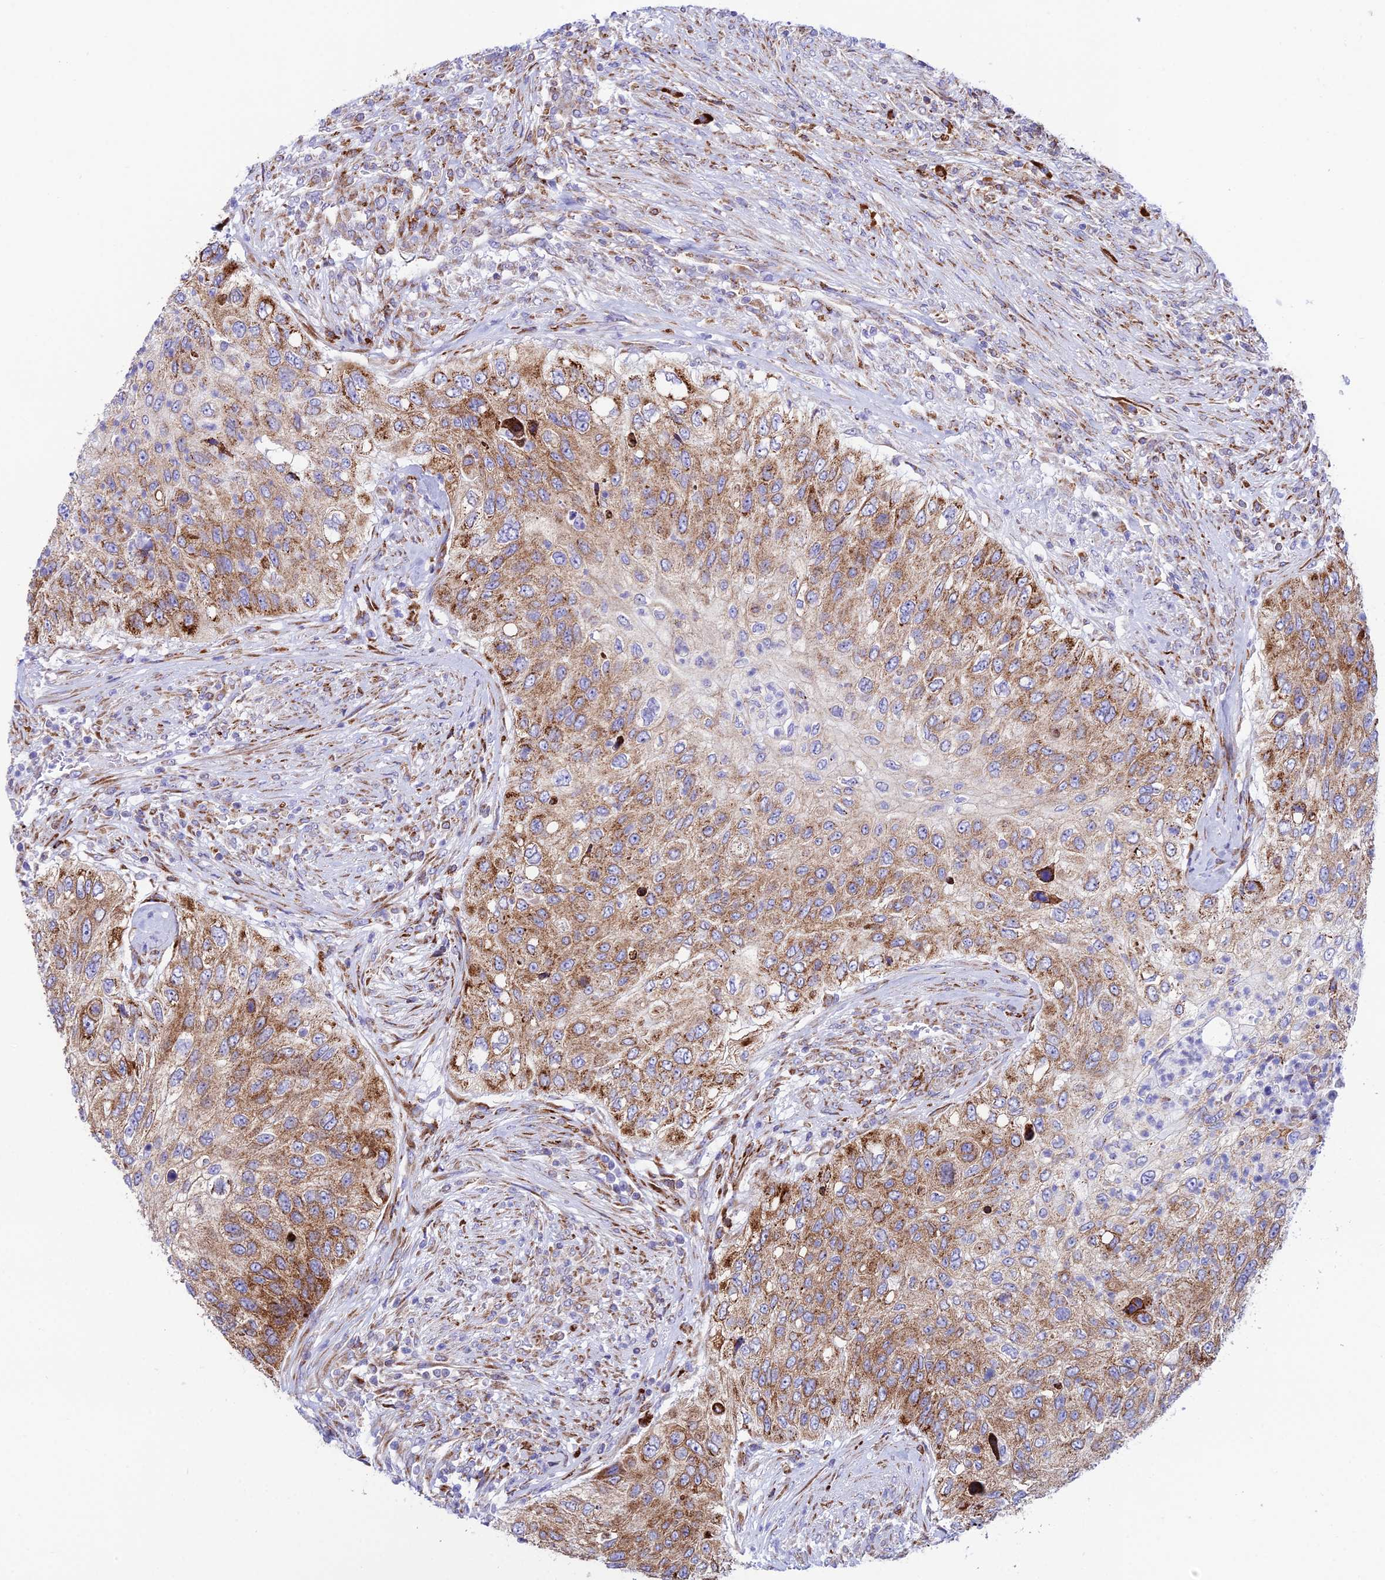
{"staining": {"intensity": "moderate", "quantity": ">75%", "location": "cytoplasmic/membranous"}, "tissue": "urothelial cancer", "cell_type": "Tumor cells", "image_type": "cancer", "snomed": [{"axis": "morphology", "description": "Urothelial carcinoma, High grade"}, {"axis": "topography", "description": "Urinary bladder"}], "caption": "Urothelial cancer stained with a protein marker displays moderate staining in tumor cells.", "gene": "TUBGCP6", "patient": {"sex": "female", "age": 60}}